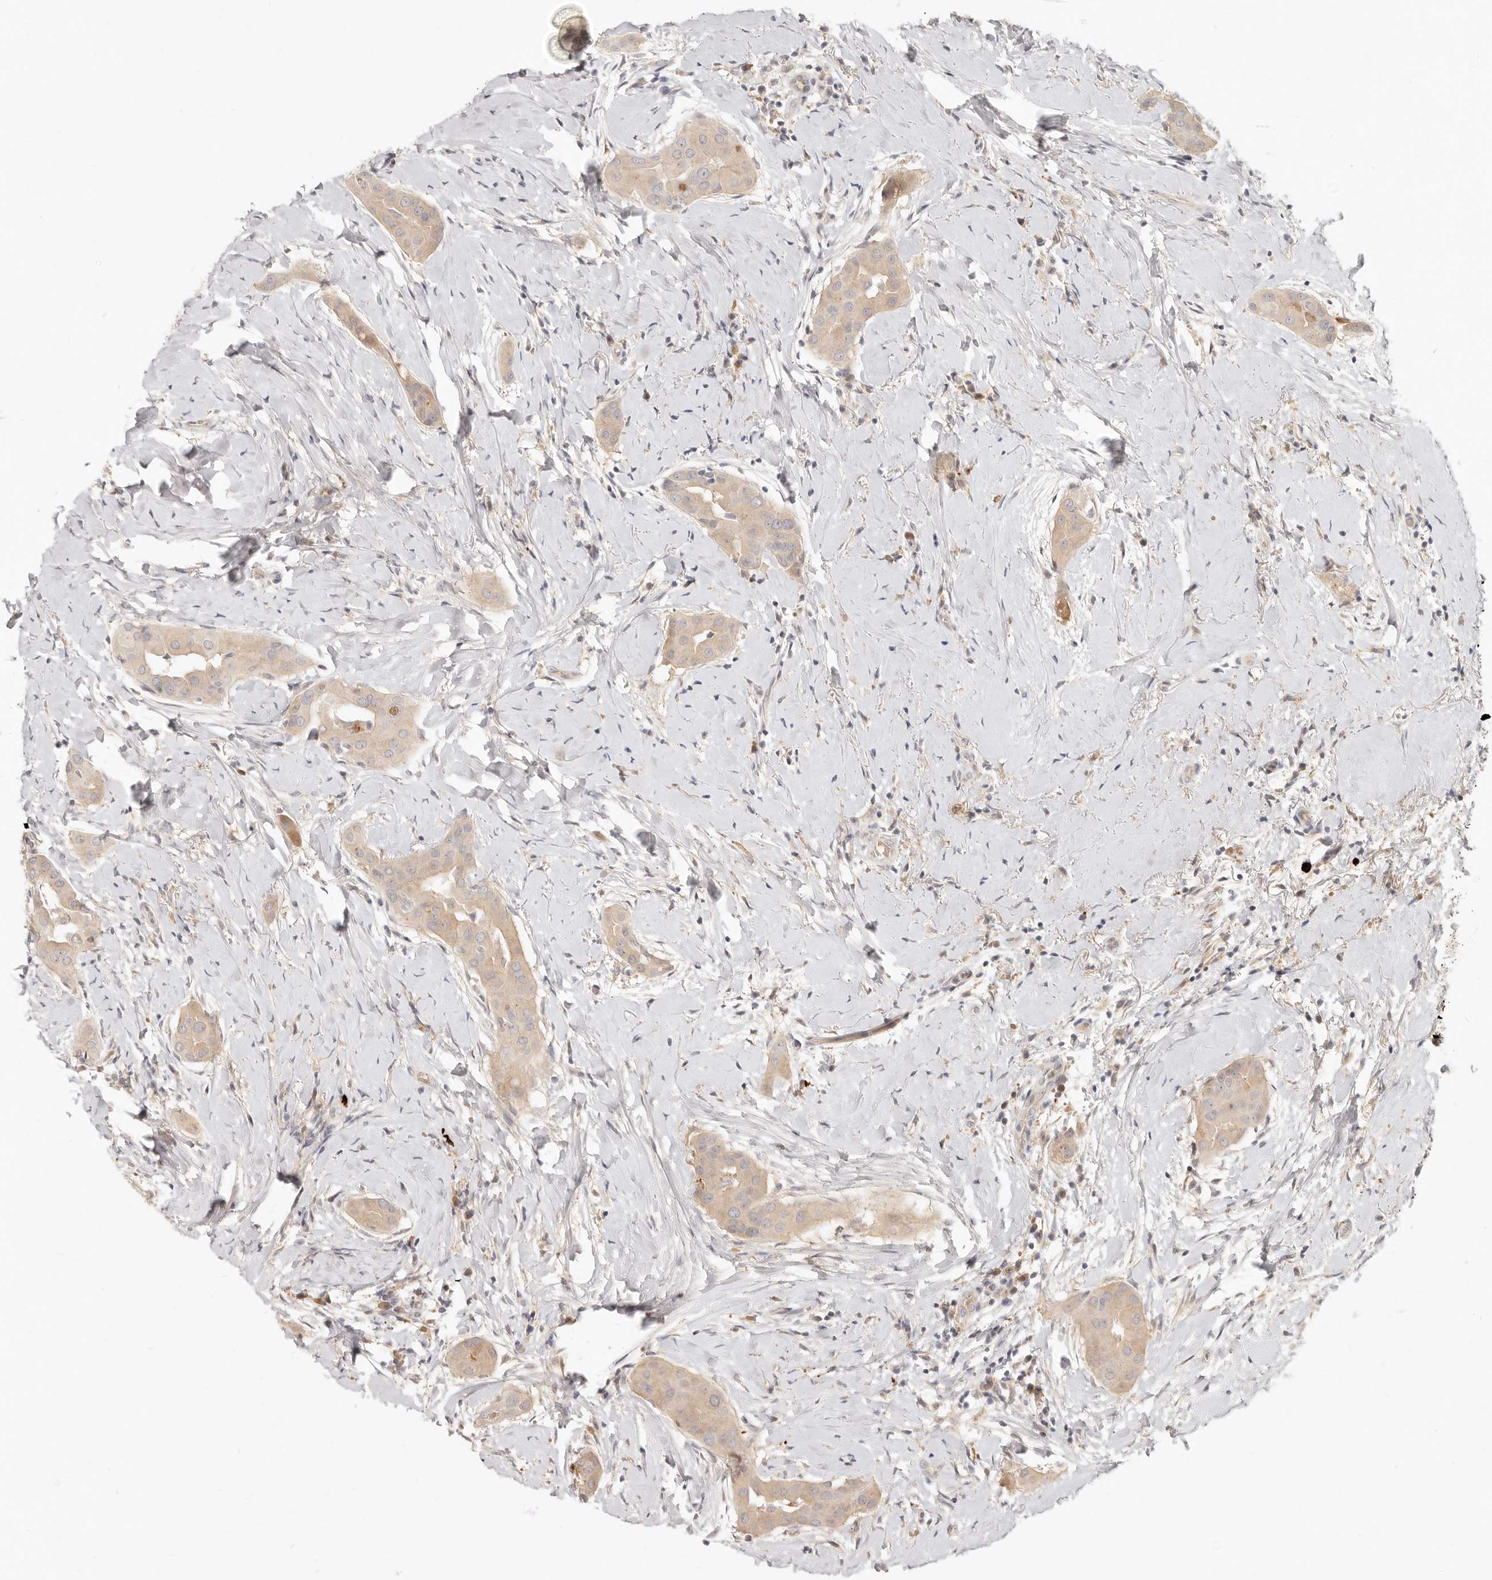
{"staining": {"intensity": "weak", "quantity": ">75%", "location": "cytoplasmic/membranous"}, "tissue": "thyroid cancer", "cell_type": "Tumor cells", "image_type": "cancer", "snomed": [{"axis": "morphology", "description": "Papillary adenocarcinoma, NOS"}, {"axis": "topography", "description": "Thyroid gland"}], "caption": "An image showing weak cytoplasmic/membranous expression in approximately >75% of tumor cells in thyroid cancer, as visualized by brown immunohistochemical staining.", "gene": "UBXN11", "patient": {"sex": "male", "age": 33}}